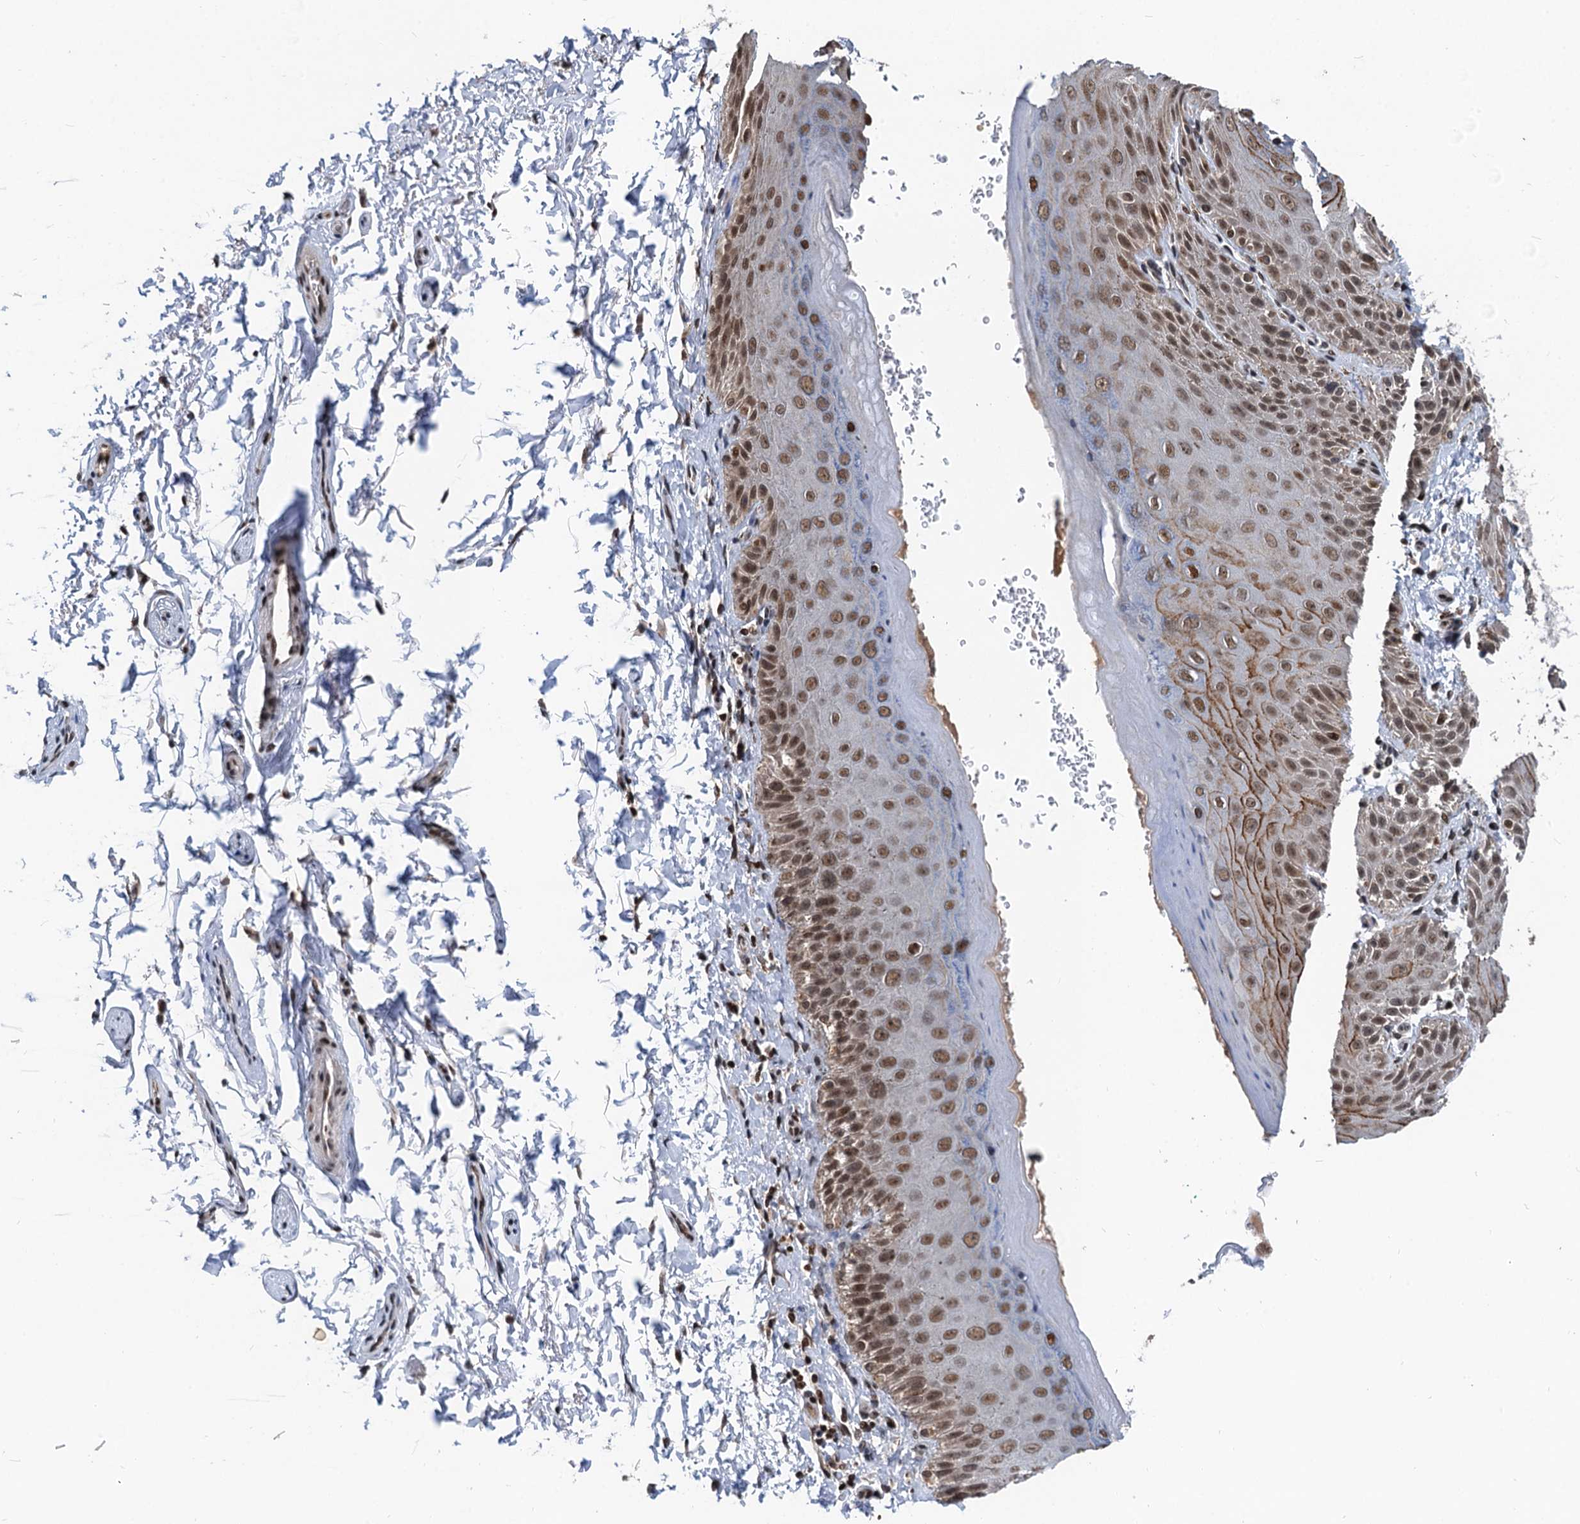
{"staining": {"intensity": "moderate", "quantity": ">75%", "location": "cytoplasmic/membranous,nuclear"}, "tissue": "skin", "cell_type": "Epidermal cells", "image_type": "normal", "snomed": [{"axis": "morphology", "description": "Normal tissue, NOS"}, {"axis": "topography", "description": "Anal"}], "caption": "Immunohistochemical staining of benign skin exhibits medium levels of moderate cytoplasmic/membranous,nuclear staining in about >75% of epidermal cells. The staining was performed using DAB, with brown indicating positive protein expression. Nuclei are stained blue with hematoxylin.", "gene": "FAM217B", "patient": {"sex": "male", "age": 44}}